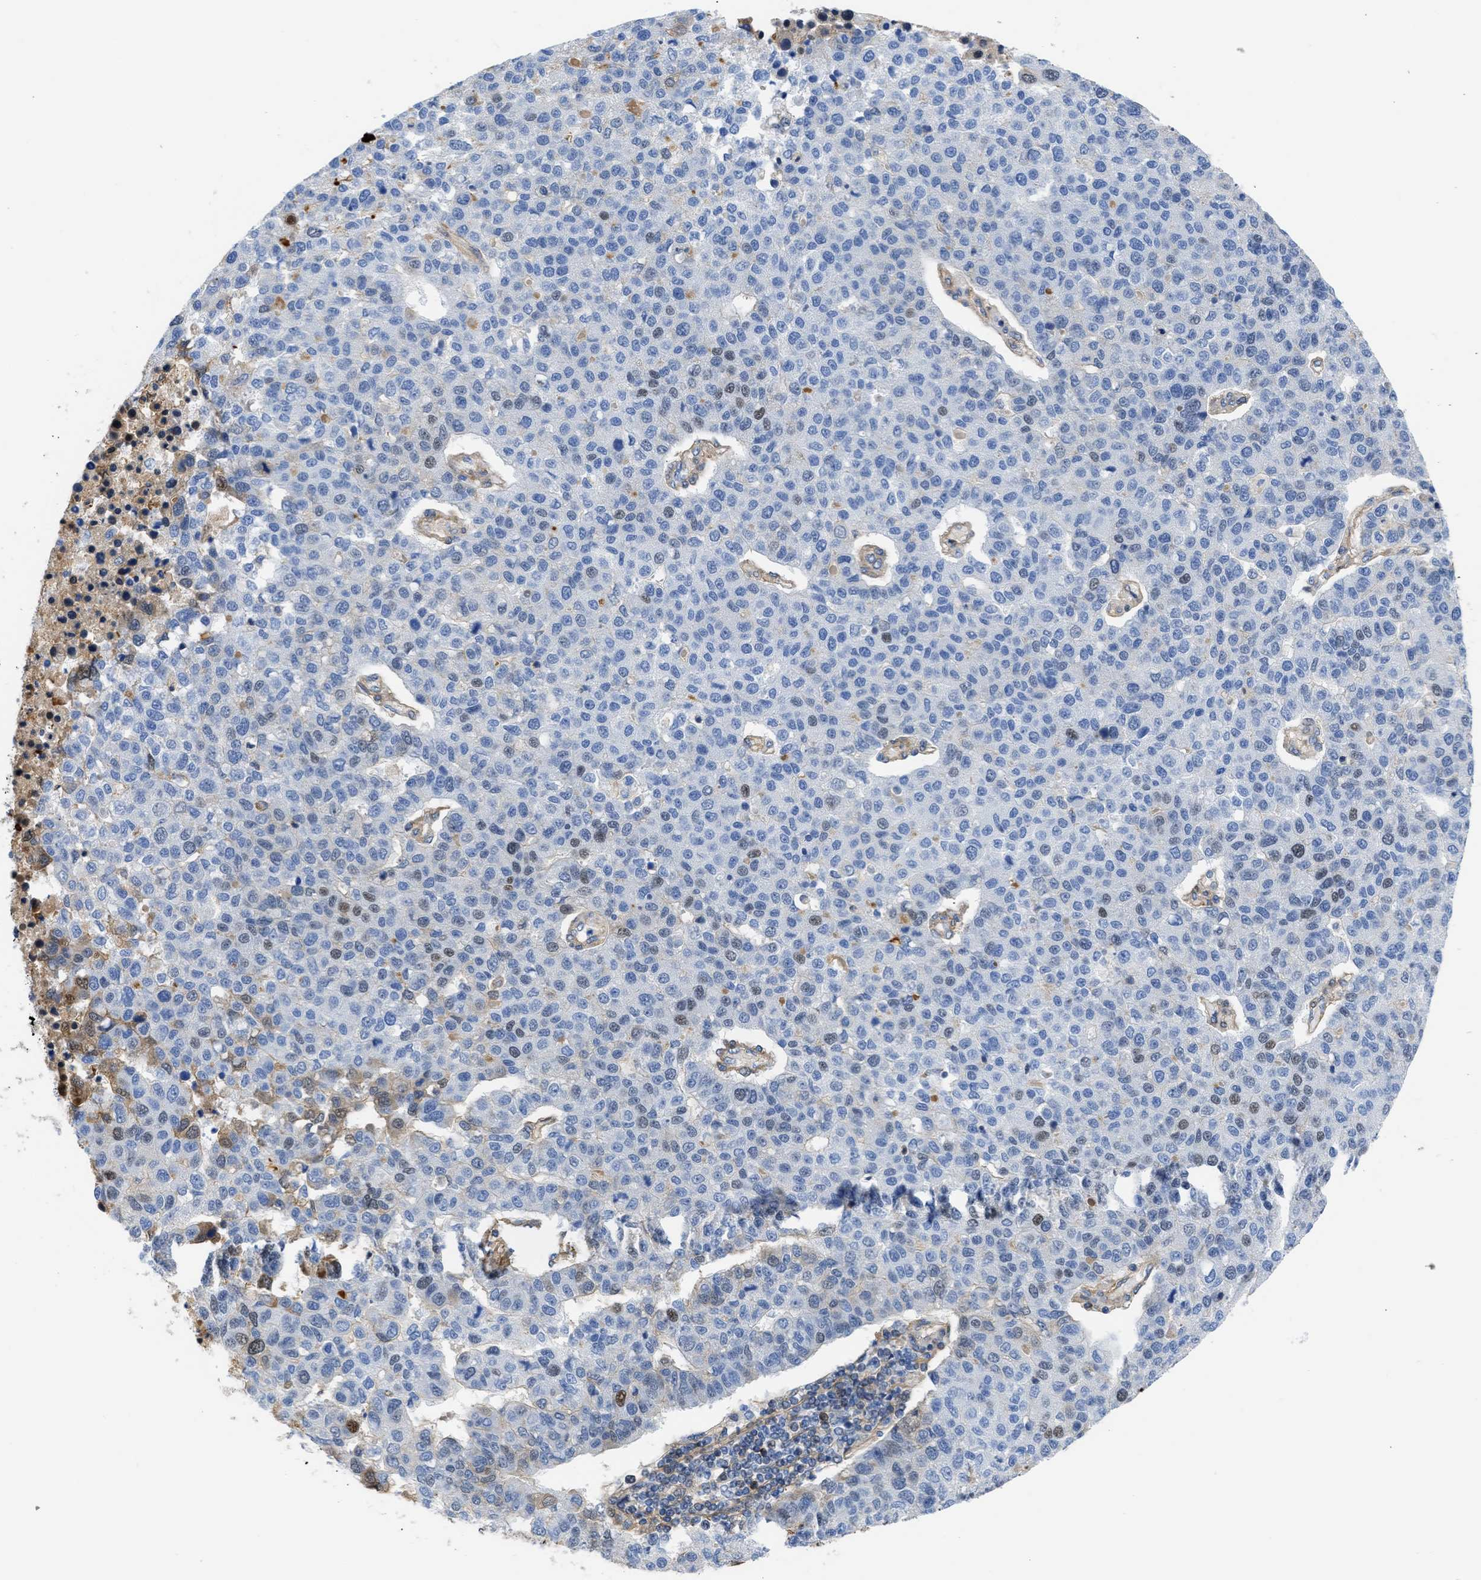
{"staining": {"intensity": "moderate", "quantity": "<25%", "location": "nuclear"}, "tissue": "pancreatic cancer", "cell_type": "Tumor cells", "image_type": "cancer", "snomed": [{"axis": "morphology", "description": "Adenocarcinoma, NOS"}, {"axis": "topography", "description": "Pancreas"}], "caption": "Adenocarcinoma (pancreatic) stained with immunohistochemistry reveals moderate nuclear positivity in approximately <25% of tumor cells. The protein of interest is shown in brown color, while the nuclei are stained blue.", "gene": "MAS1L", "patient": {"sex": "female", "age": 61}}